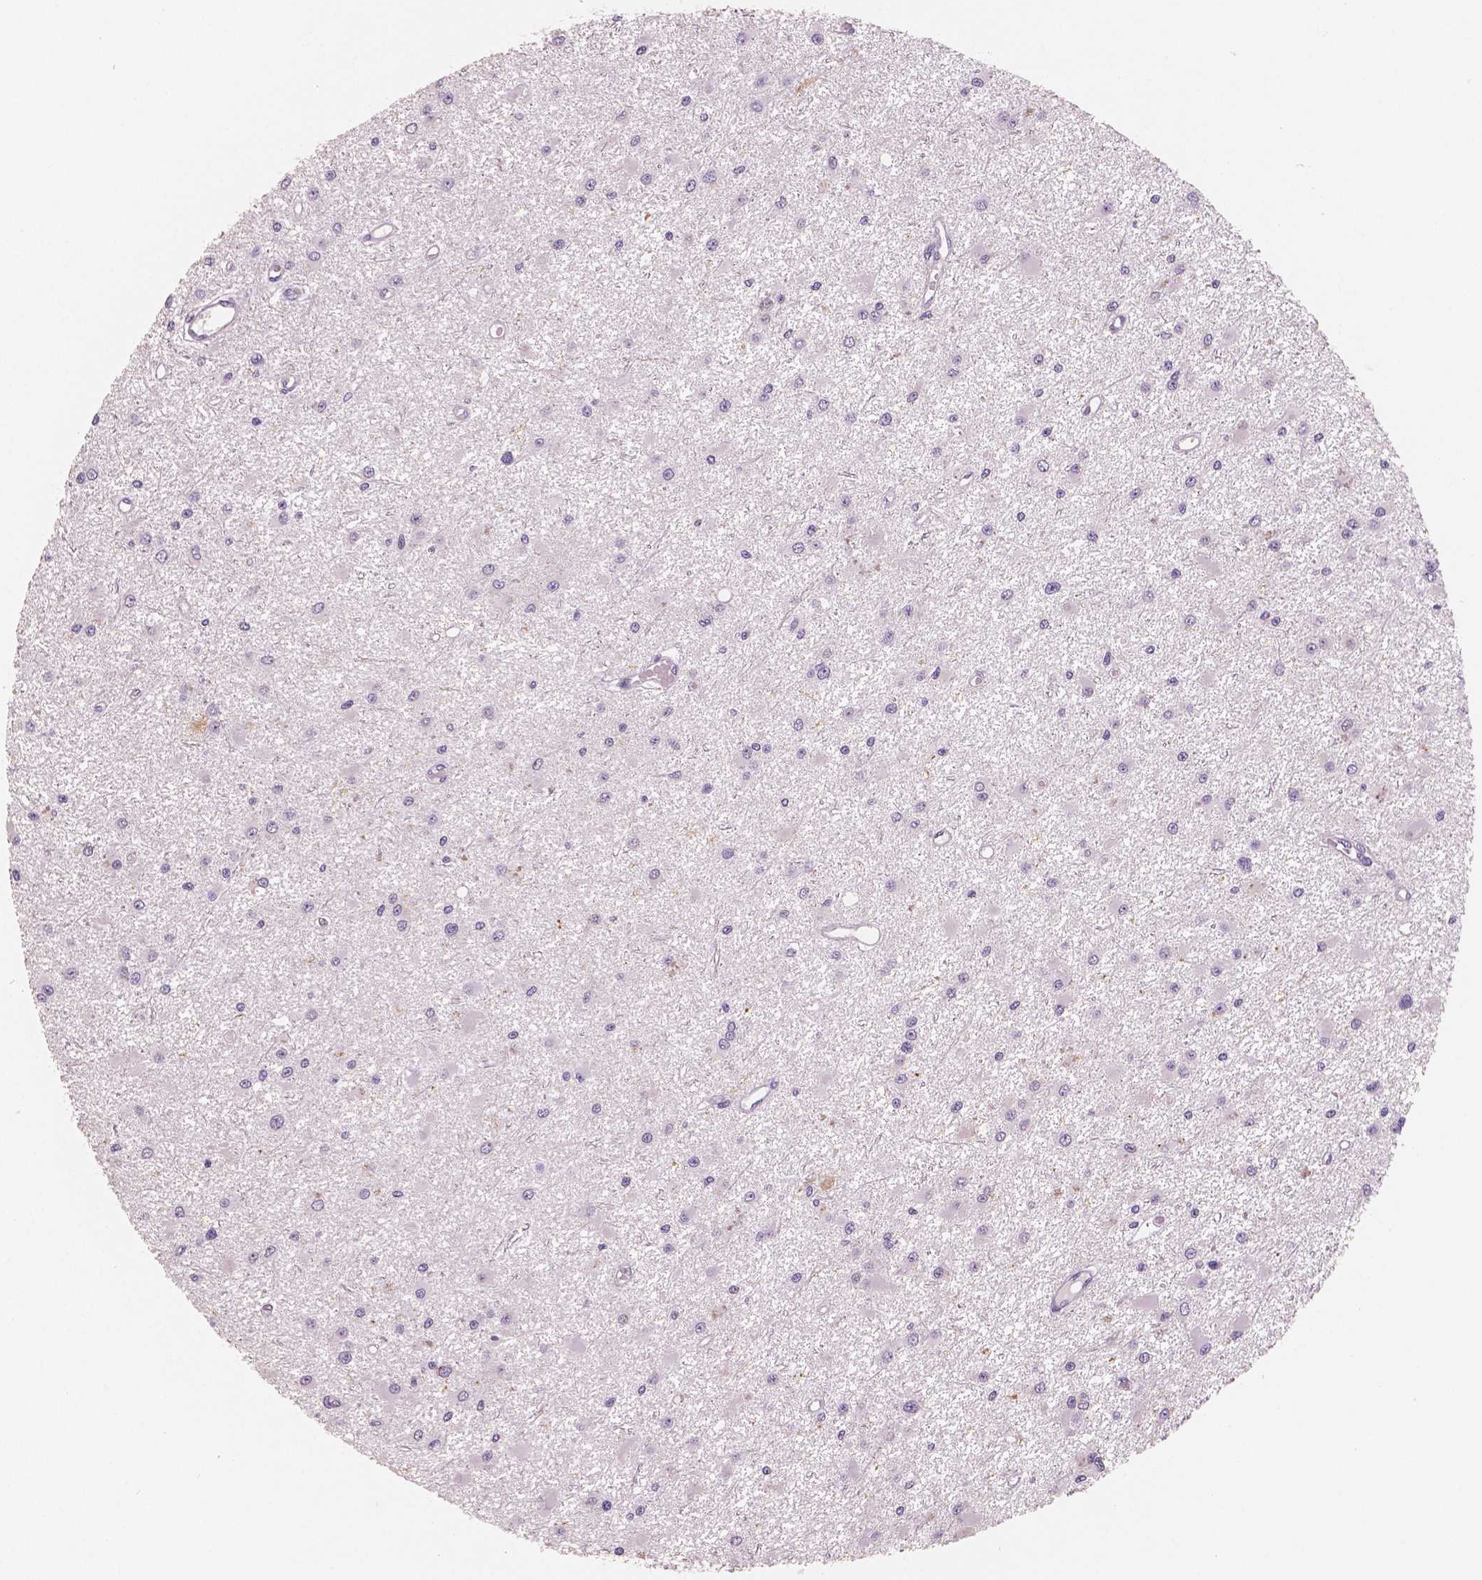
{"staining": {"intensity": "negative", "quantity": "none", "location": "none"}, "tissue": "glioma", "cell_type": "Tumor cells", "image_type": "cancer", "snomed": [{"axis": "morphology", "description": "Glioma, malignant, High grade"}, {"axis": "topography", "description": "Brain"}], "caption": "Micrograph shows no significant protein positivity in tumor cells of malignant glioma (high-grade).", "gene": "NECAB2", "patient": {"sex": "male", "age": 54}}